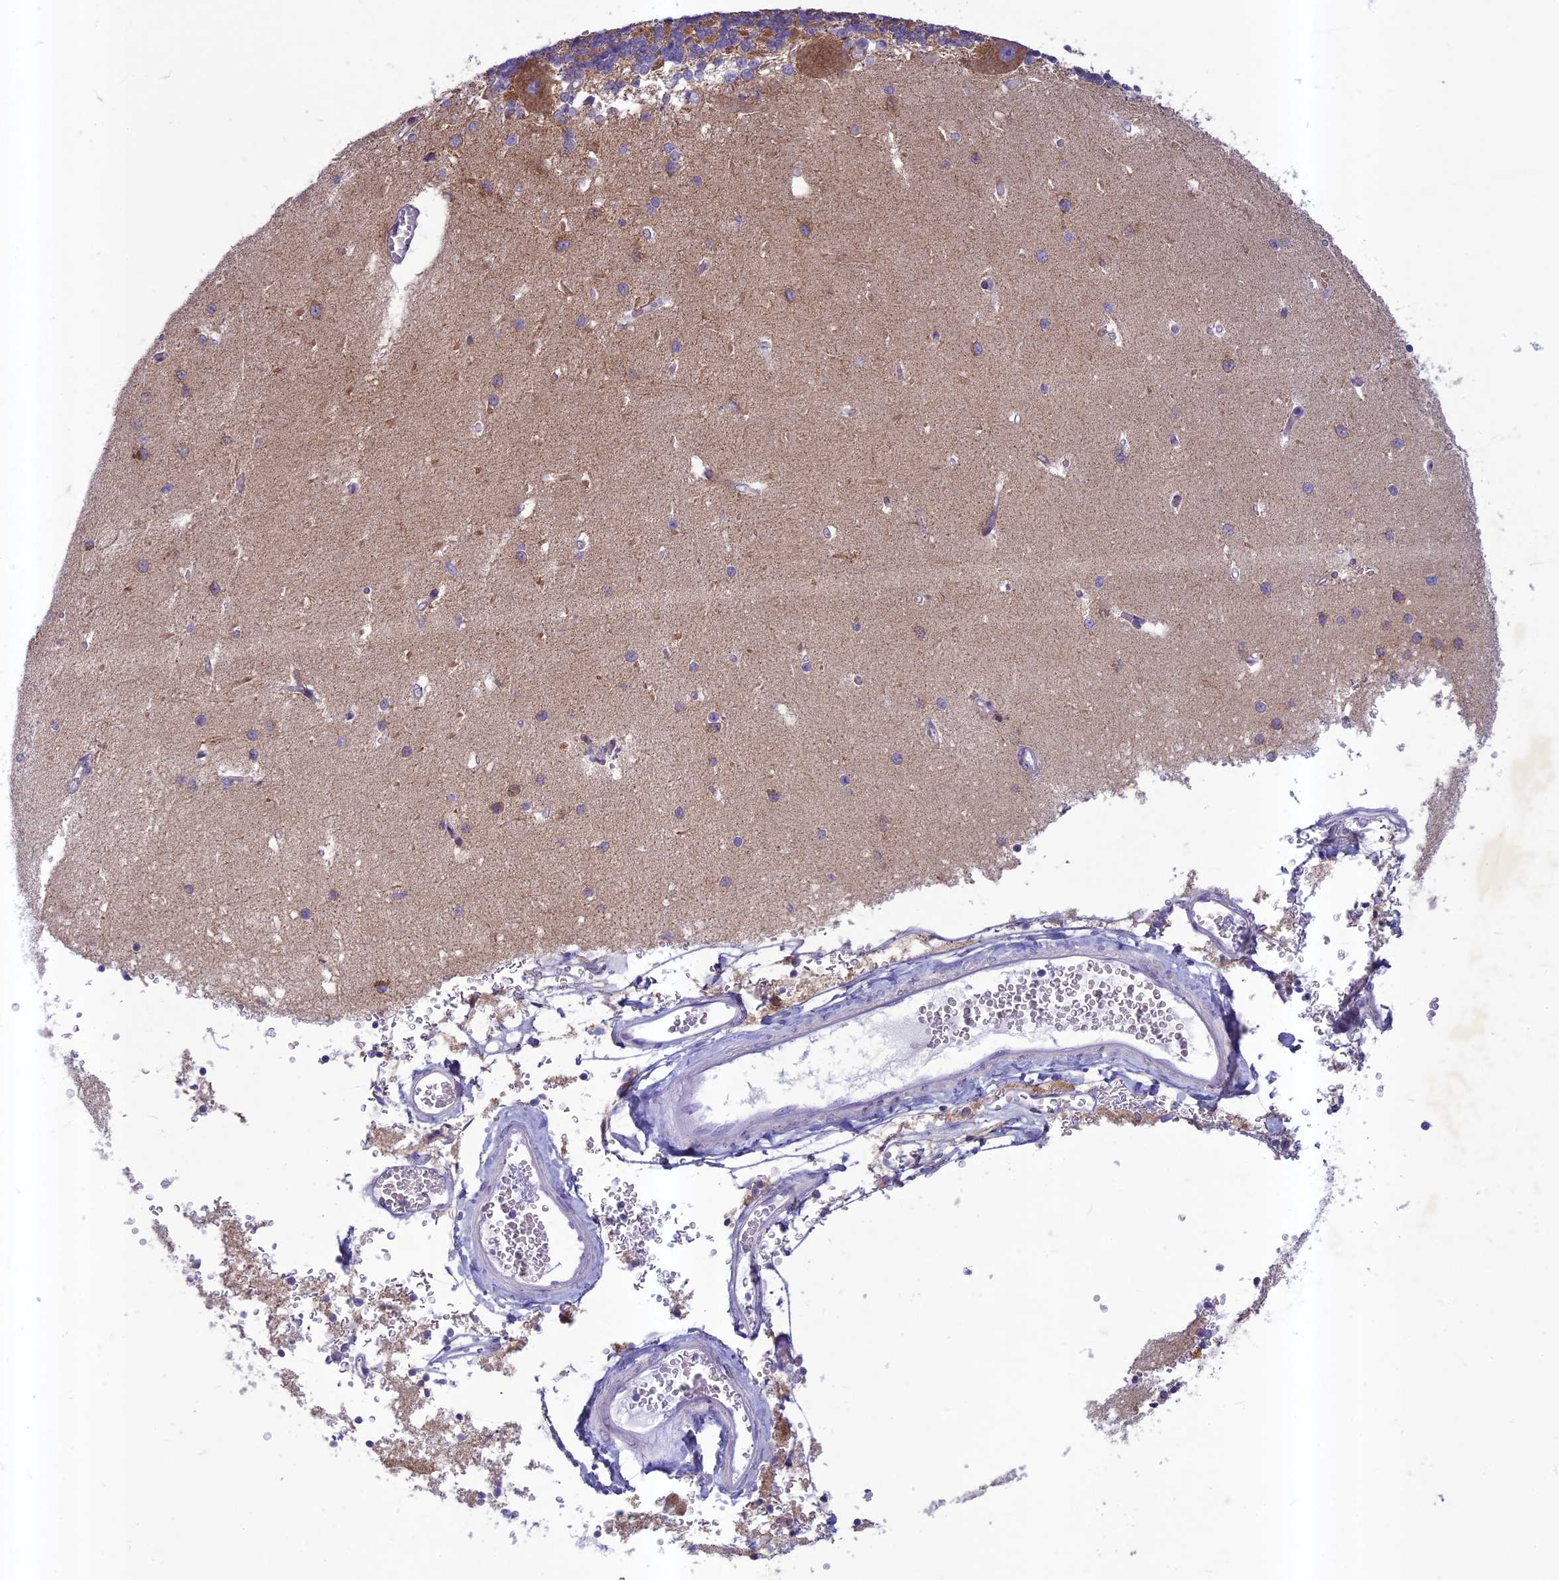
{"staining": {"intensity": "moderate", "quantity": ">75%", "location": "cytoplasmic/membranous"}, "tissue": "cerebellum", "cell_type": "Cells in granular layer", "image_type": "normal", "snomed": [{"axis": "morphology", "description": "Normal tissue, NOS"}, {"axis": "topography", "description": "Cerebellum"}], "caption": "Cells in granular layer display medium levels of moderate cytoplasmic/membranous expression in approximately >75% of cells in unremarkable human cerebellum. (Brightfield microscopy of DAB IHC at high magnification).", "gene": "HIGD1A", "patient": {"sex": "male", "age": 37}}